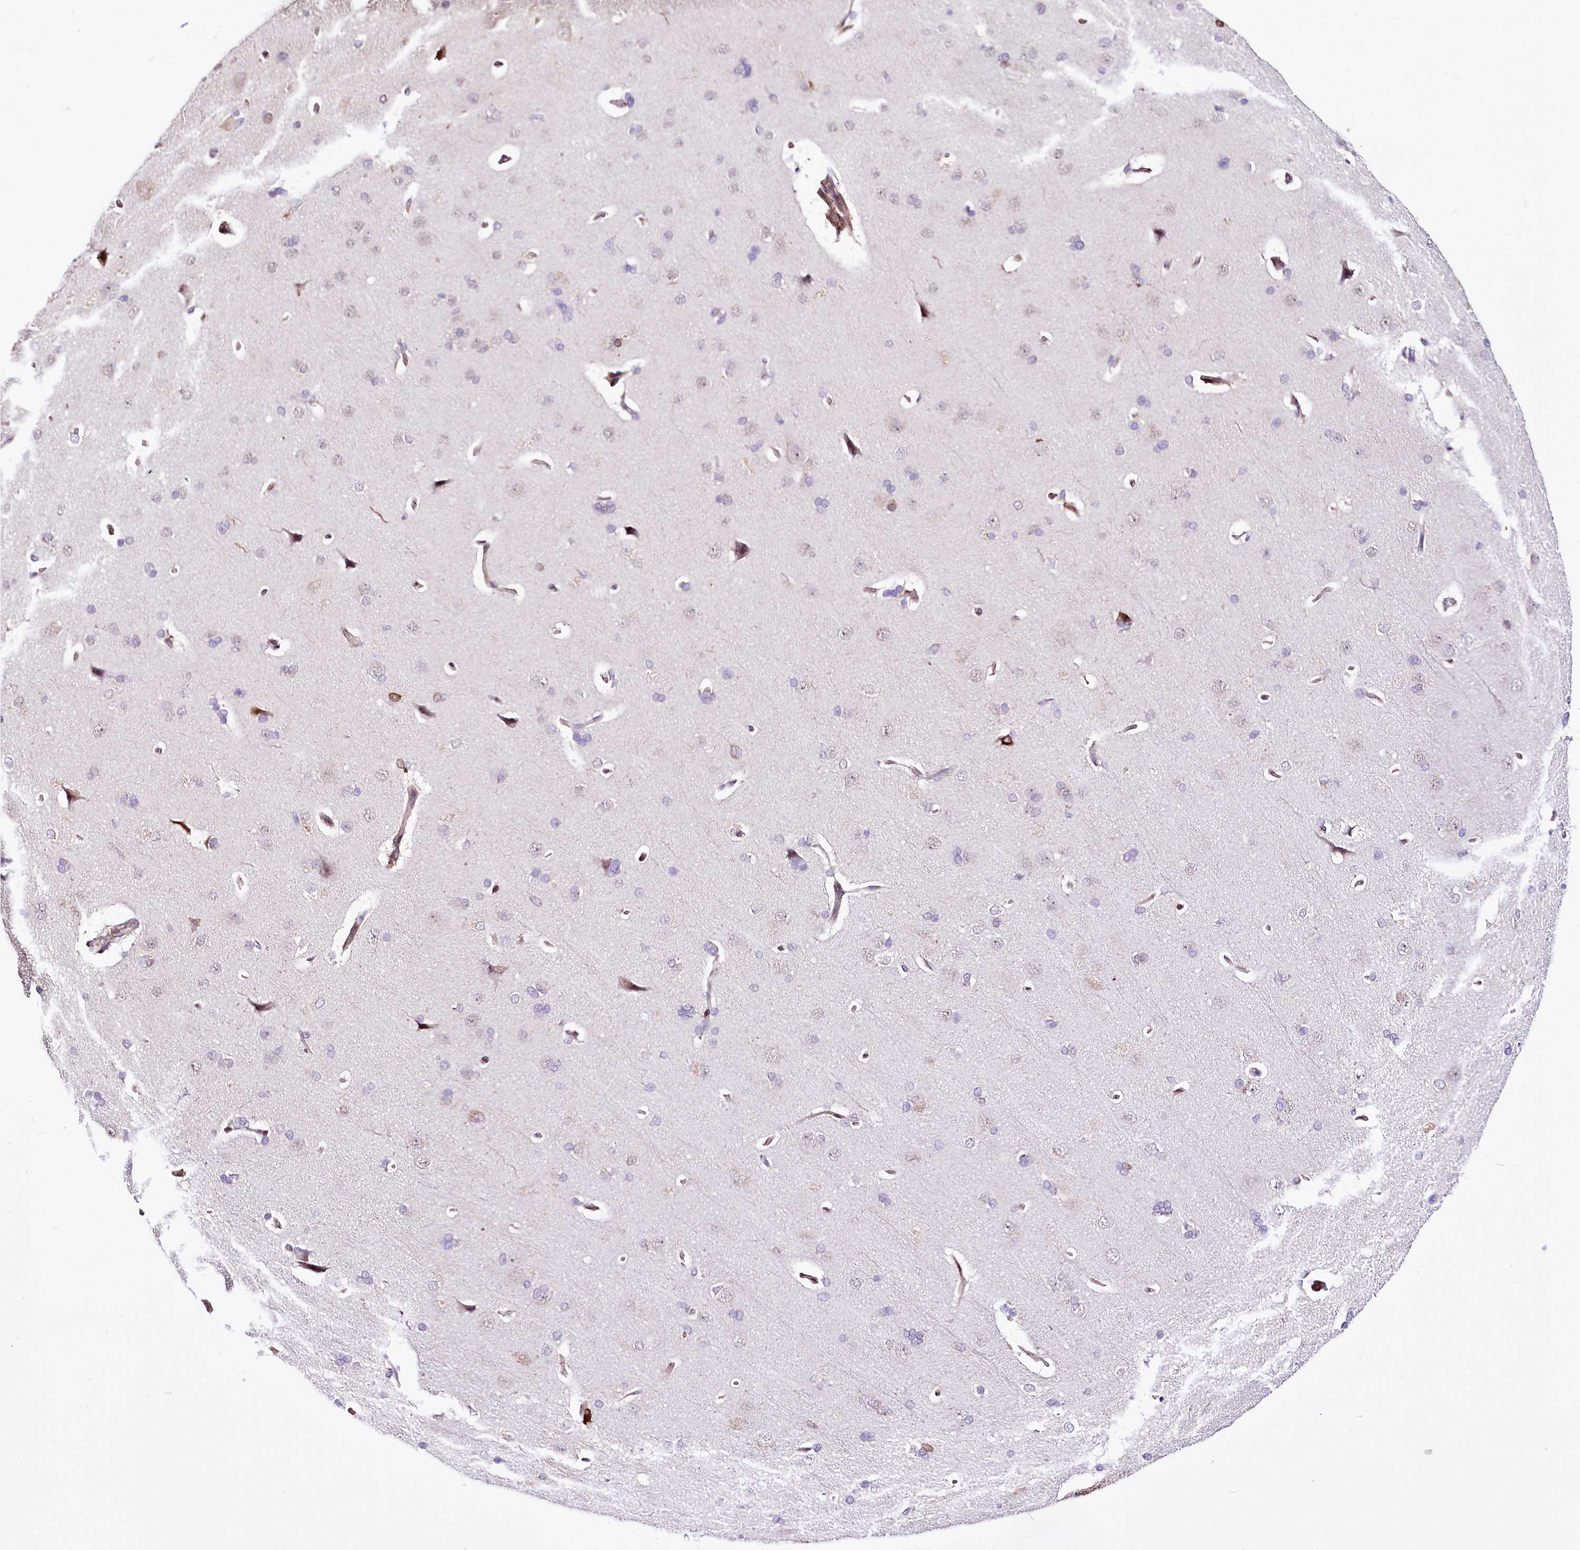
{"staining": {"intensity": "moderate", "quantity": "25%-75%", "location": "cytoplasmic/membranous"}, "tissue": "cerebral cortex", "cell_type": "Endothelial cells", "image_type": "normal", "snomed": [{"axis": "morphology", "description": "Normal tissue, NOS"}, {"axis": "topography", "description": "Cerebral cortex"}], "caption": "High-power microscopy captured an immunohistochemistry photomicrograph of normal cerebral cortex, revealing moderate cytoplasmic/membranous positivity in approximately 25%-75% of endothelial cells. The staining is performed using DAB (3,3'-diaminobenzidine) brown chromogen to label protein expression. The nuclei are counter-stained blue using hematoxylin.", "gene": "WWC1", "patient": {"sex": "male", "age": 62}}